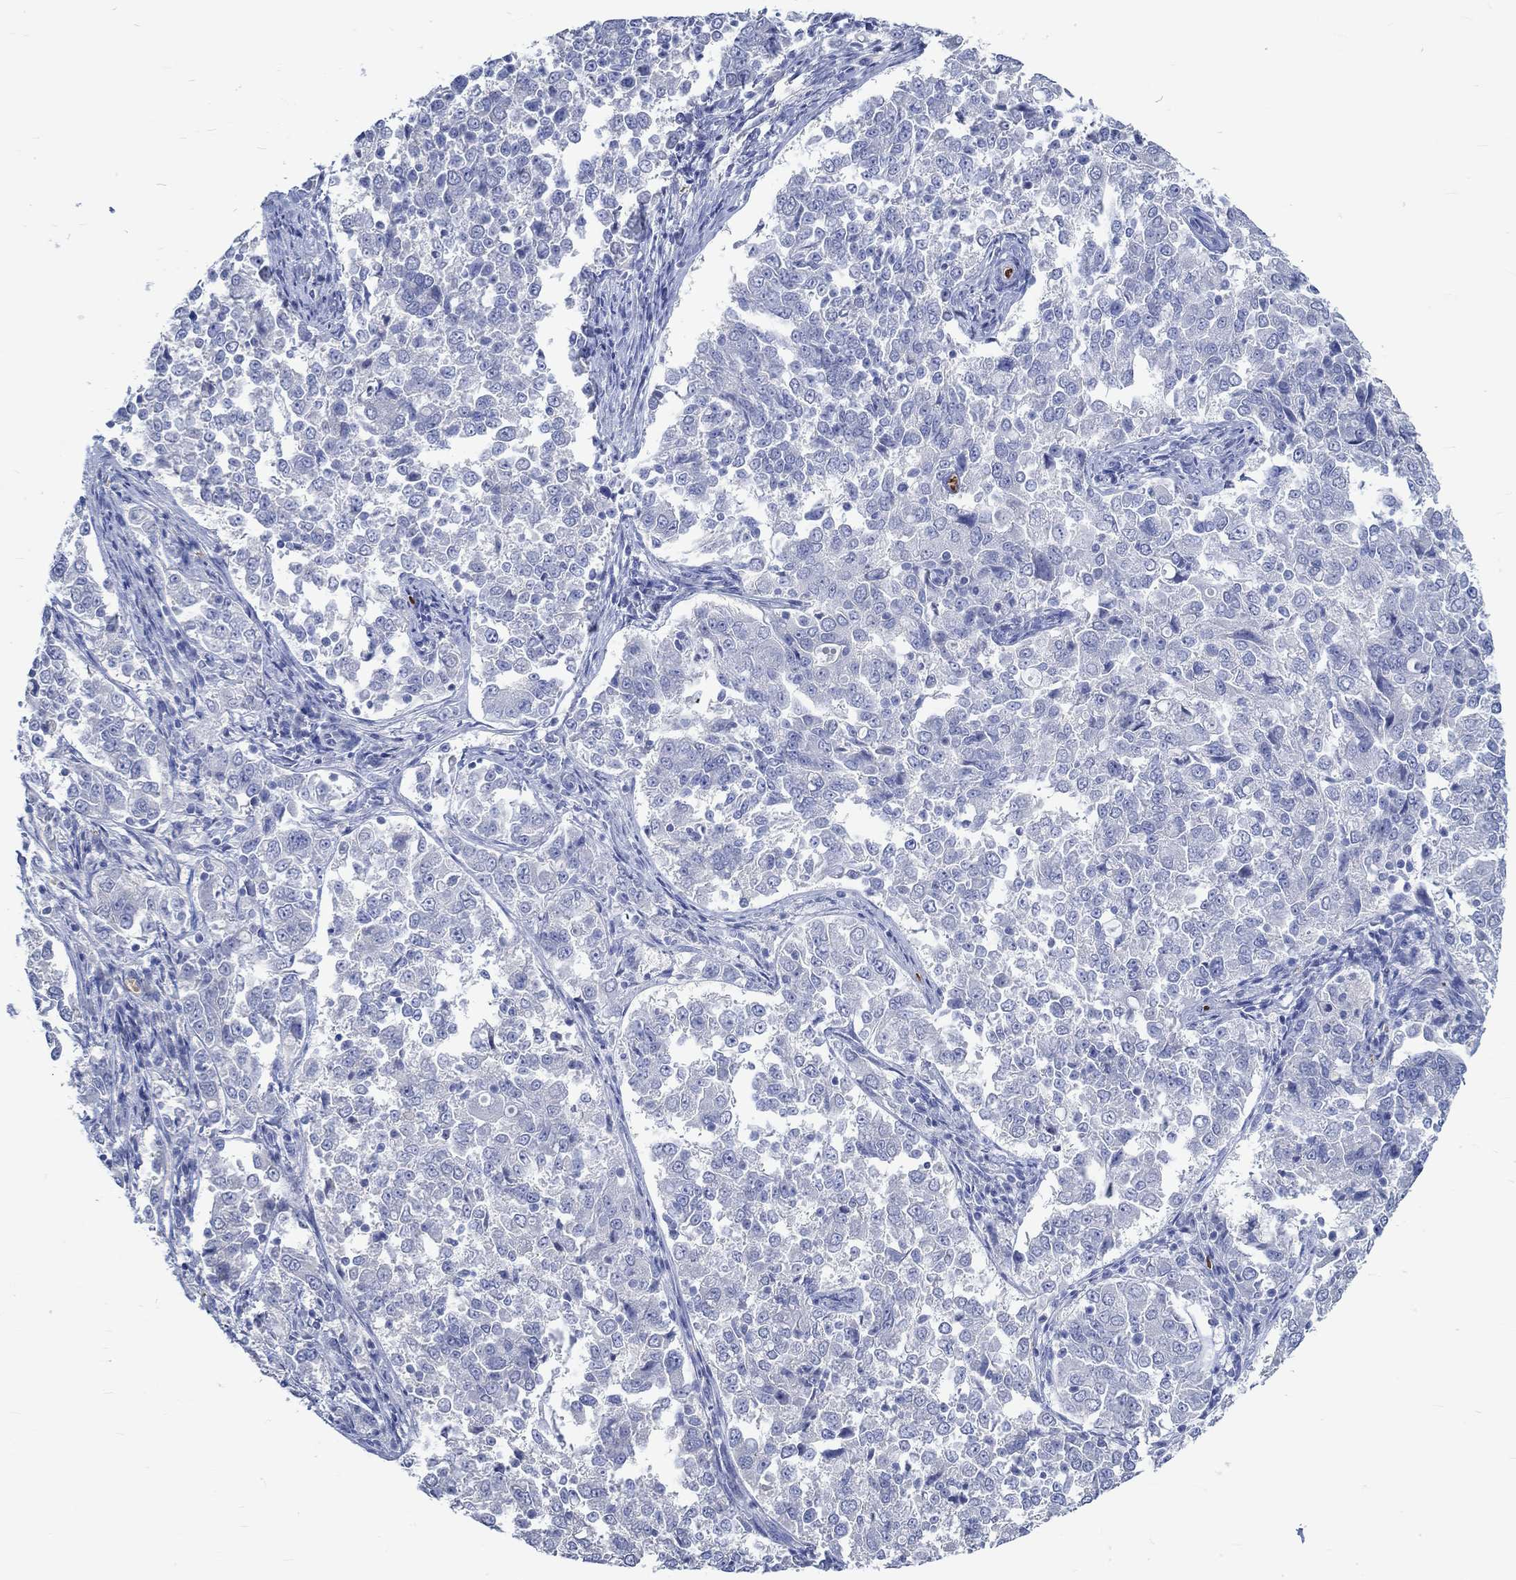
{"staining": {"intensity": "negative", "quantity": "none", "location": "none"}, "tissue": "endometrial cancer", "cell_type": "Tumor cells", "image_type": "cancer", "snomed": [{"axis": "morphology", "description": "Adenocarcinoma, NOS"}, {"axis": "topography", "description": "Endometrium"}], "caption": "Protein analysis of adenocarcinoma (endometrial) demonstrates no significant staining in tumor cells.", "gene": "KCNA1", "patient": {"sex": "female", "age": 43}}